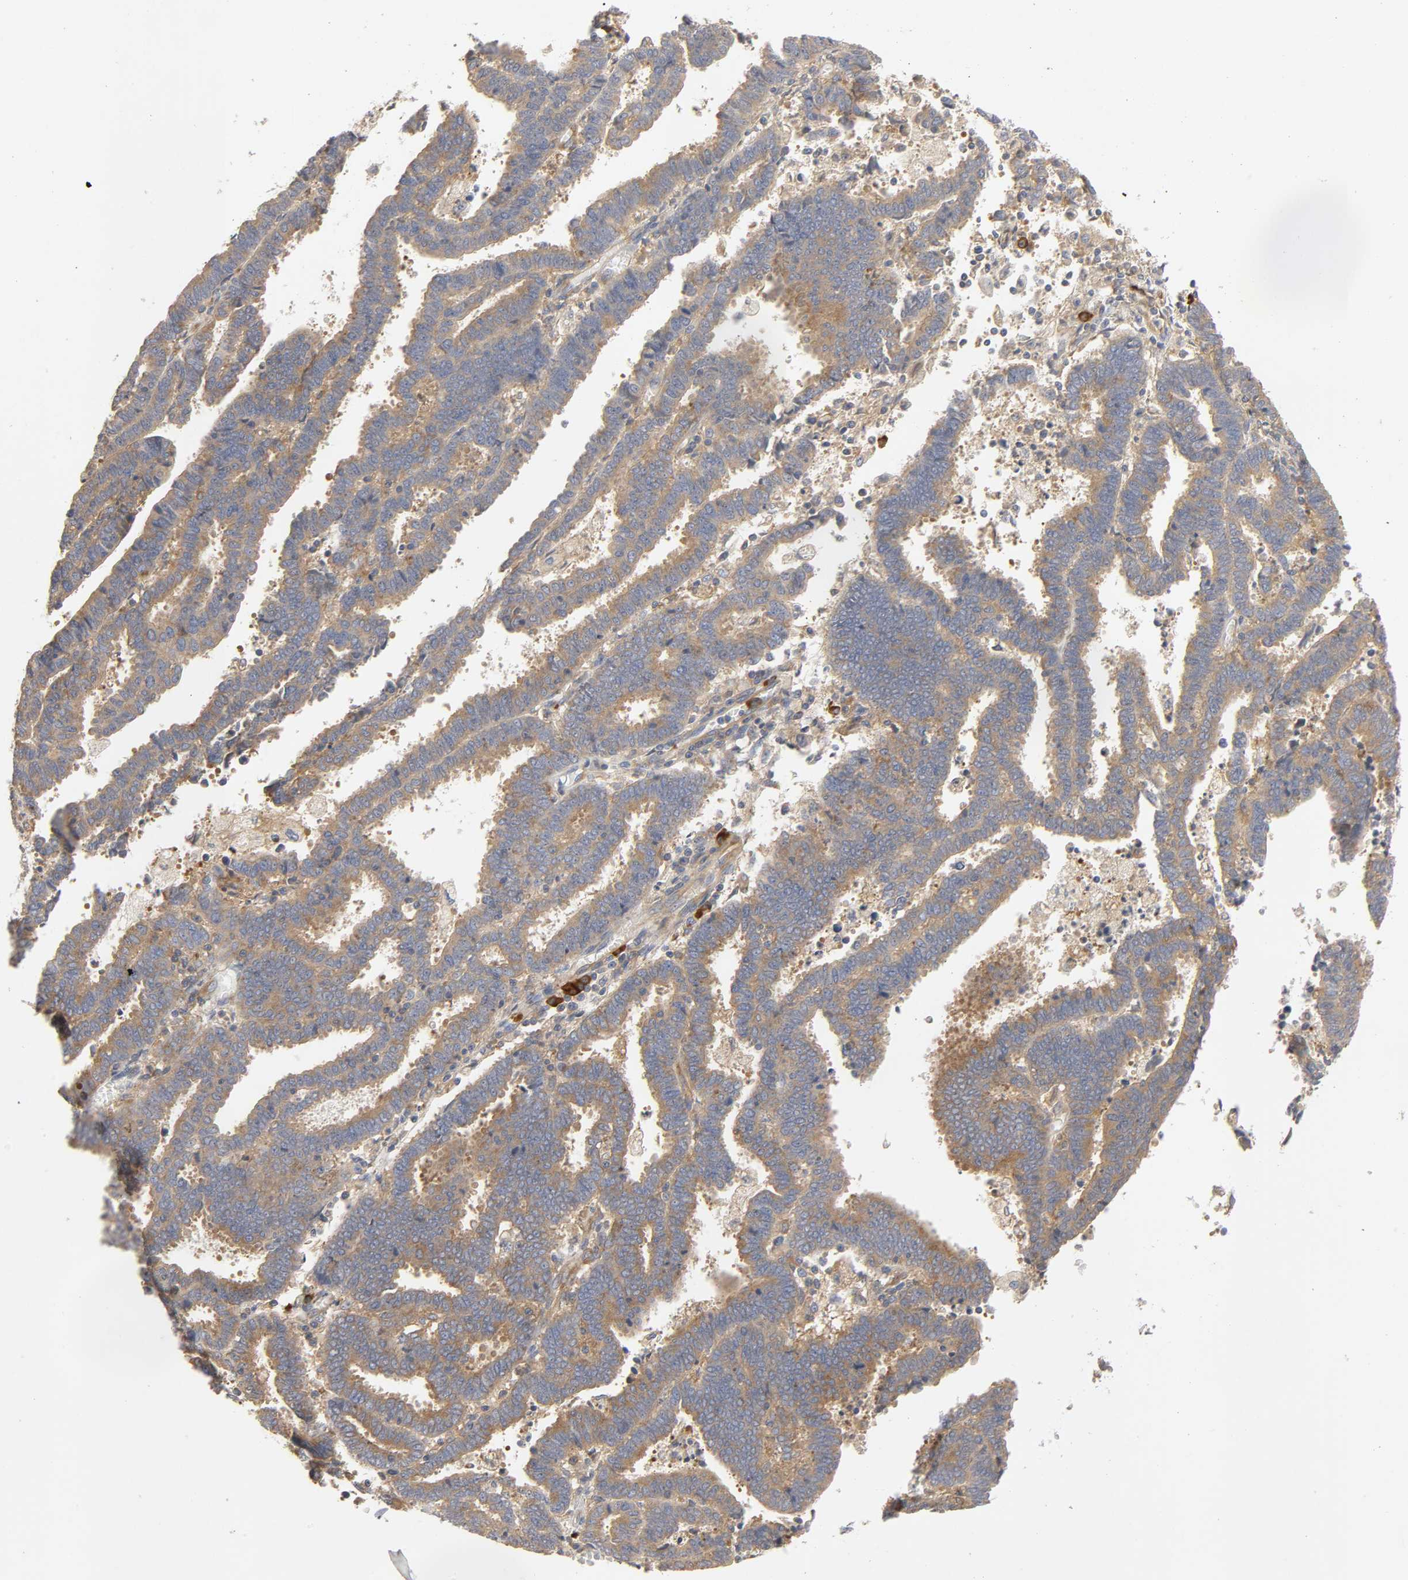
{"staining": {"intensity": "moderate", "quantity": ">75%", "location": "cytoplasmic/membranous"}, "tissue": "endometrial cancer", "cell_type": "Tumor cells", "image_type": "cancer", "snomed": [{"axis": "morphology", "description": "Adenocarcinoma, NOS"}, {"axis": "topography", "description": "Uterus"}], "caption": "Protein staining of endometrial cancer (adenocarcinoma) tissue displays moderate cytoplasmic/membranous positivity in approximately >75% of tumor cells.", "gene": "SCHIP1", "patient": {"sex": "female", "age": 83}}